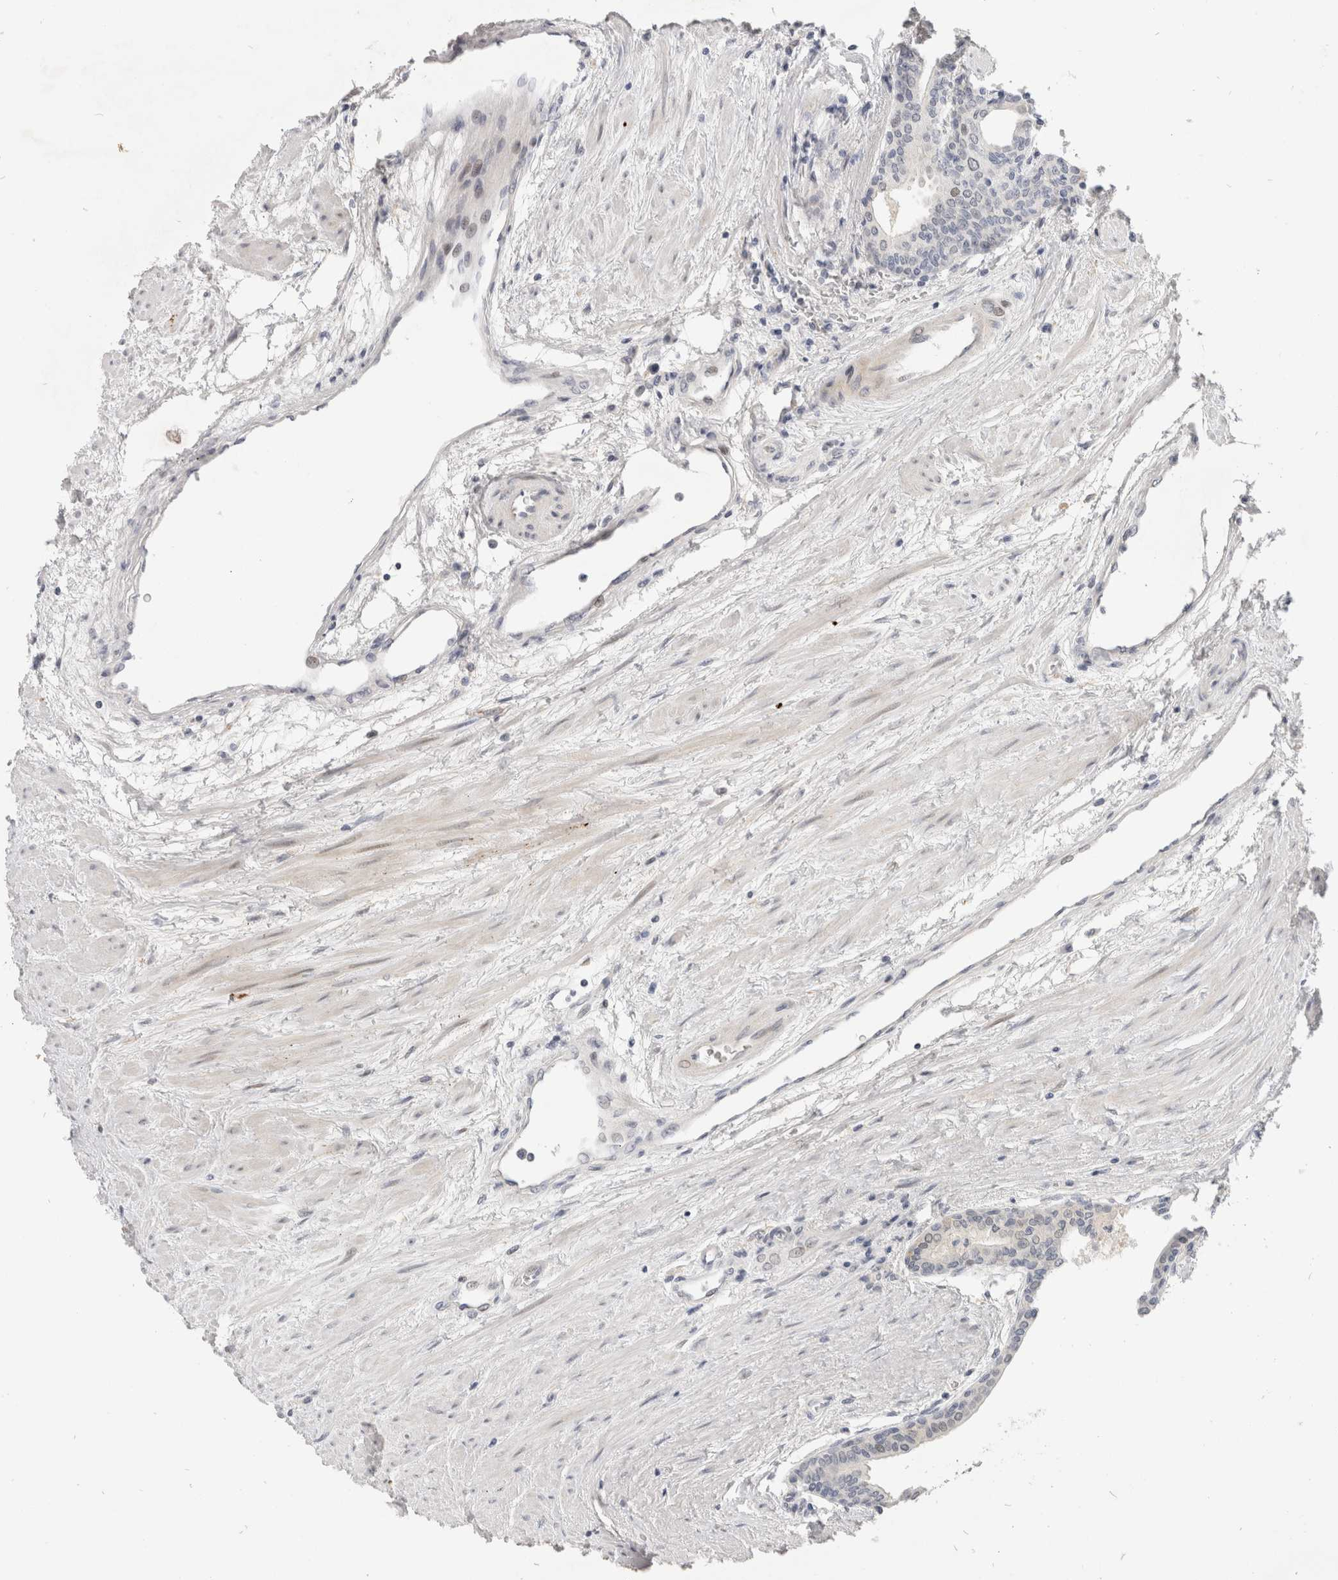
{"staining": {"intensity": "weak", "quantity": "<25%", "location": "cytoplasmic/membranous"}, "tissue": "prostate cancer", "cell_type": "Tumor cells", "image_type": "cancer", "snomed": [{"axis": "morphology", "description": "Adenocarcinoma, High grade"}, {"axis": "topography", "description": "Prostate"}], "caption": "DAB immunohistochemical staining of prostate adenocarcinoma (high-grade) demonstrates no significant expression in tumor cells.", "gene": "TOM1L2", "patient": {"sex": "male", "age": 61}}